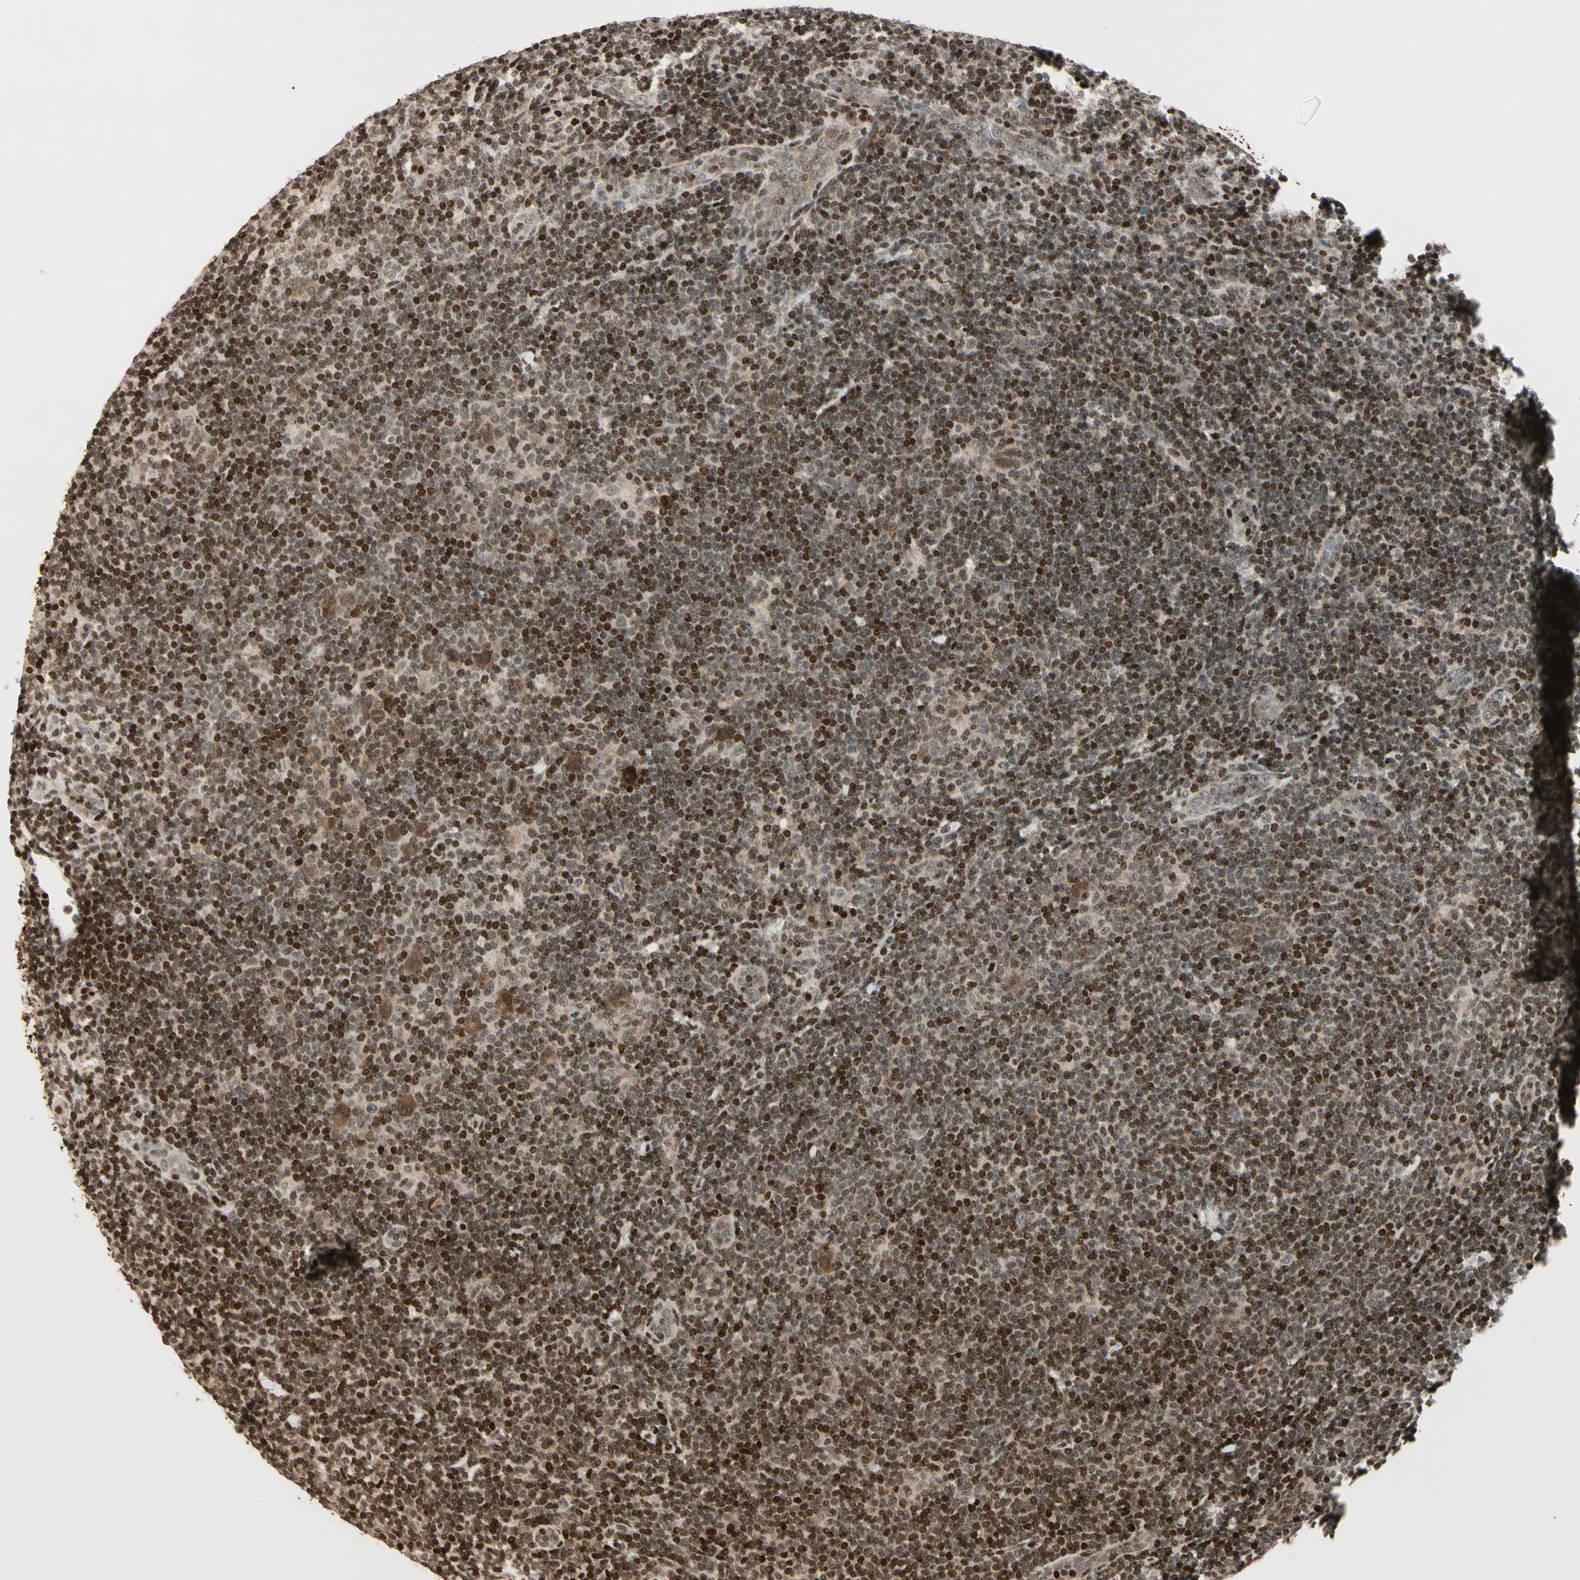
{"staining": {"intensity": "weak", "quantity": "25%-75%", "location": "cytoplasmic/membranous"}, "tissue": "lymphoma", "cell_type": "Tumor cells", "image_type": "cancer", "snomed": [{"axis": "morphology", "description": "Hodgkin's disease, NOS"}, {"axis": "topography", "description": "Lymph node"}], "caption": "Immunohistochemistry photomicrograph of lymphoma stained for a protein (brown), which demonstrates low levels of weak cytoplasmic/membranous expression in about 25%-75% of tumor cells.", "gene": "TSHZ3", "patient": {"sex": "female", "age": 57}}